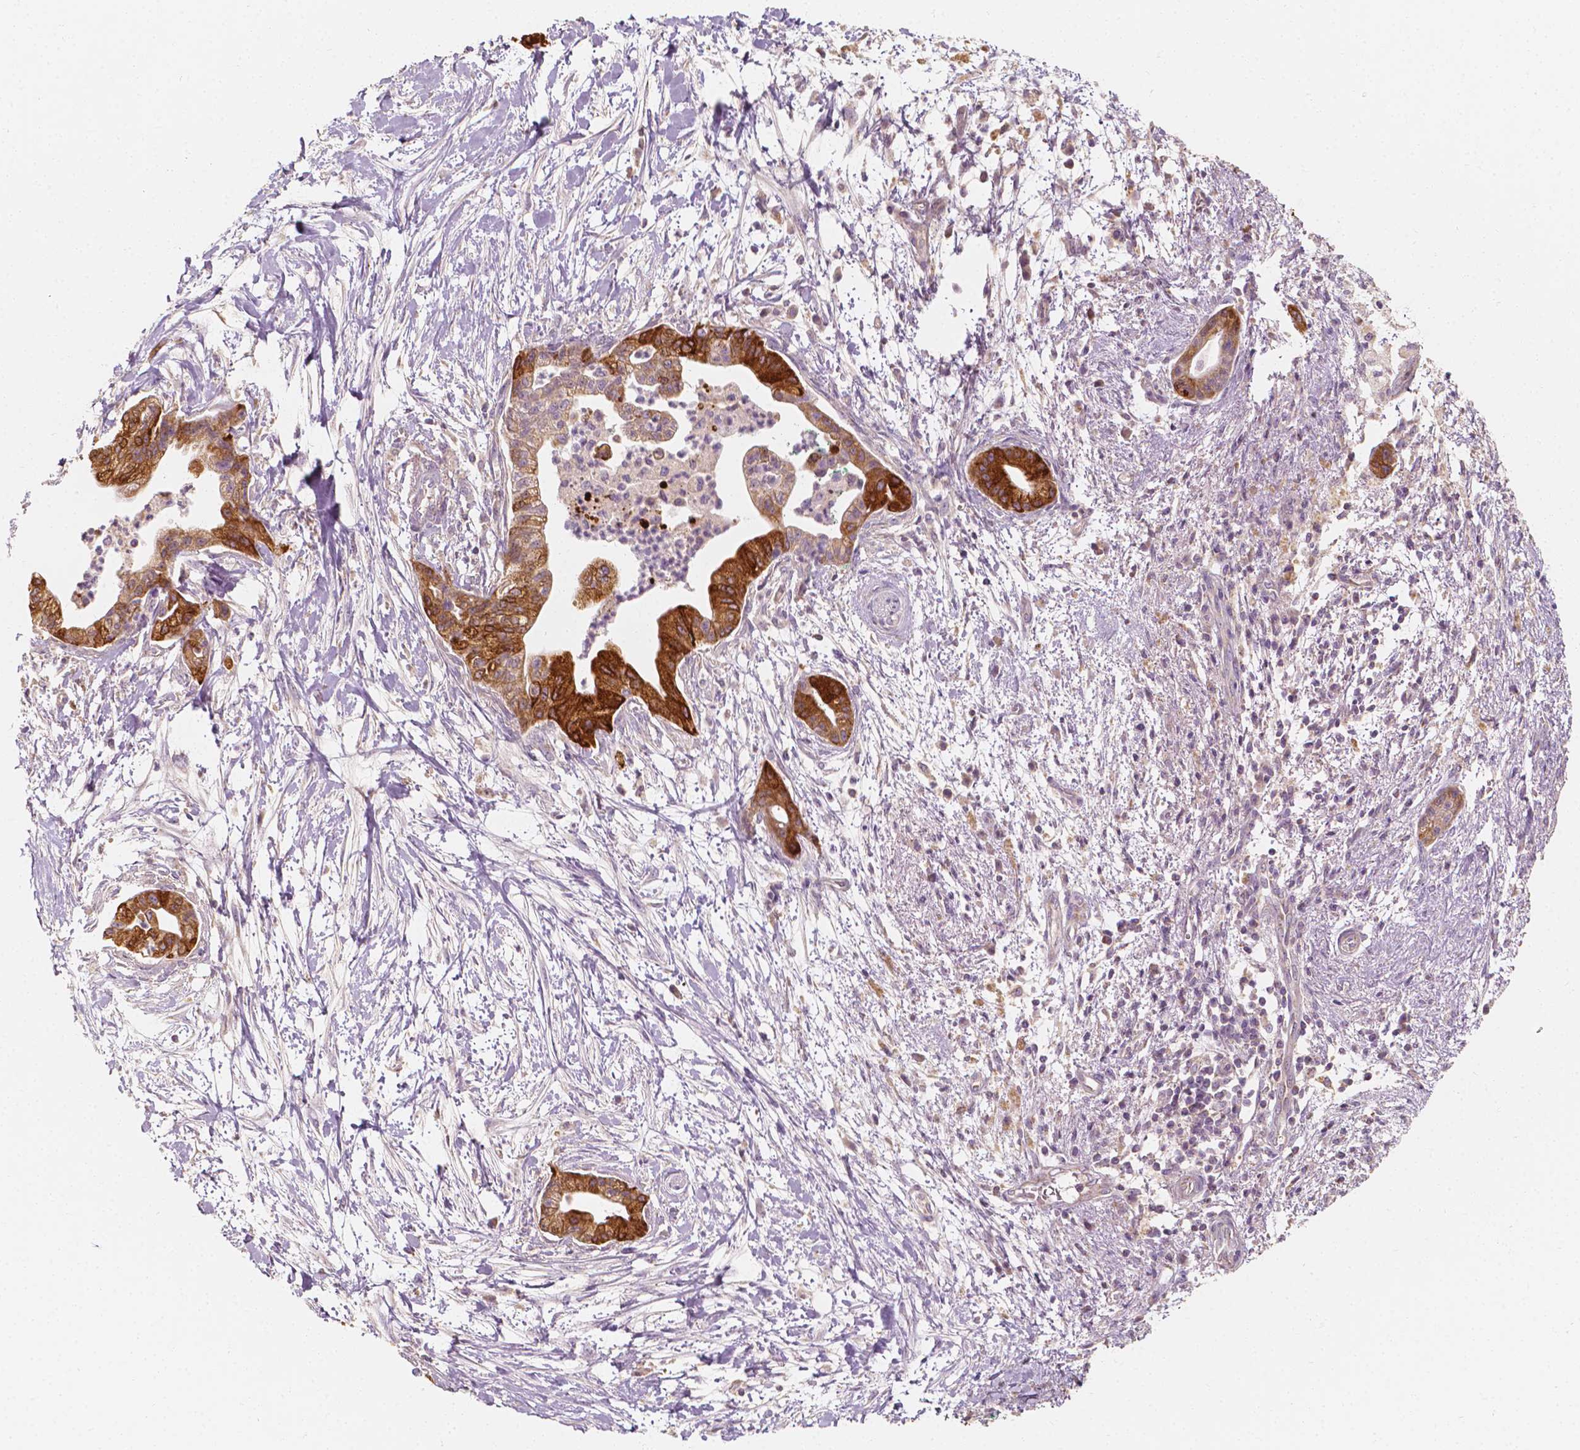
{"staining": {"intensity": "strong", "quantity": ">75%", "location": "cytoplasmic/membranous"}, "tissue": "pancreatic cancer", "cell_type": "Tumor cells", "image_type": "cancer", "snomed": [{"axis": "morphology", "description": "Normal tissue, NOS"}, {"axis": "morphology", "description": "Adenocarcinoma, NOS"}, {"axis": "topography", "description": "Lymph node"}, {"axis": "topography", "description": "Pancreas"}], "caption": "Adenocarcinoma (pancreatic) tissue shows strong cytoplasmic/membranous positivity in about >75% of tumor cells, visualized by immunohistochemistry.", "gene": "SHPK", "patient": {"sex": "female", "age": 58}}